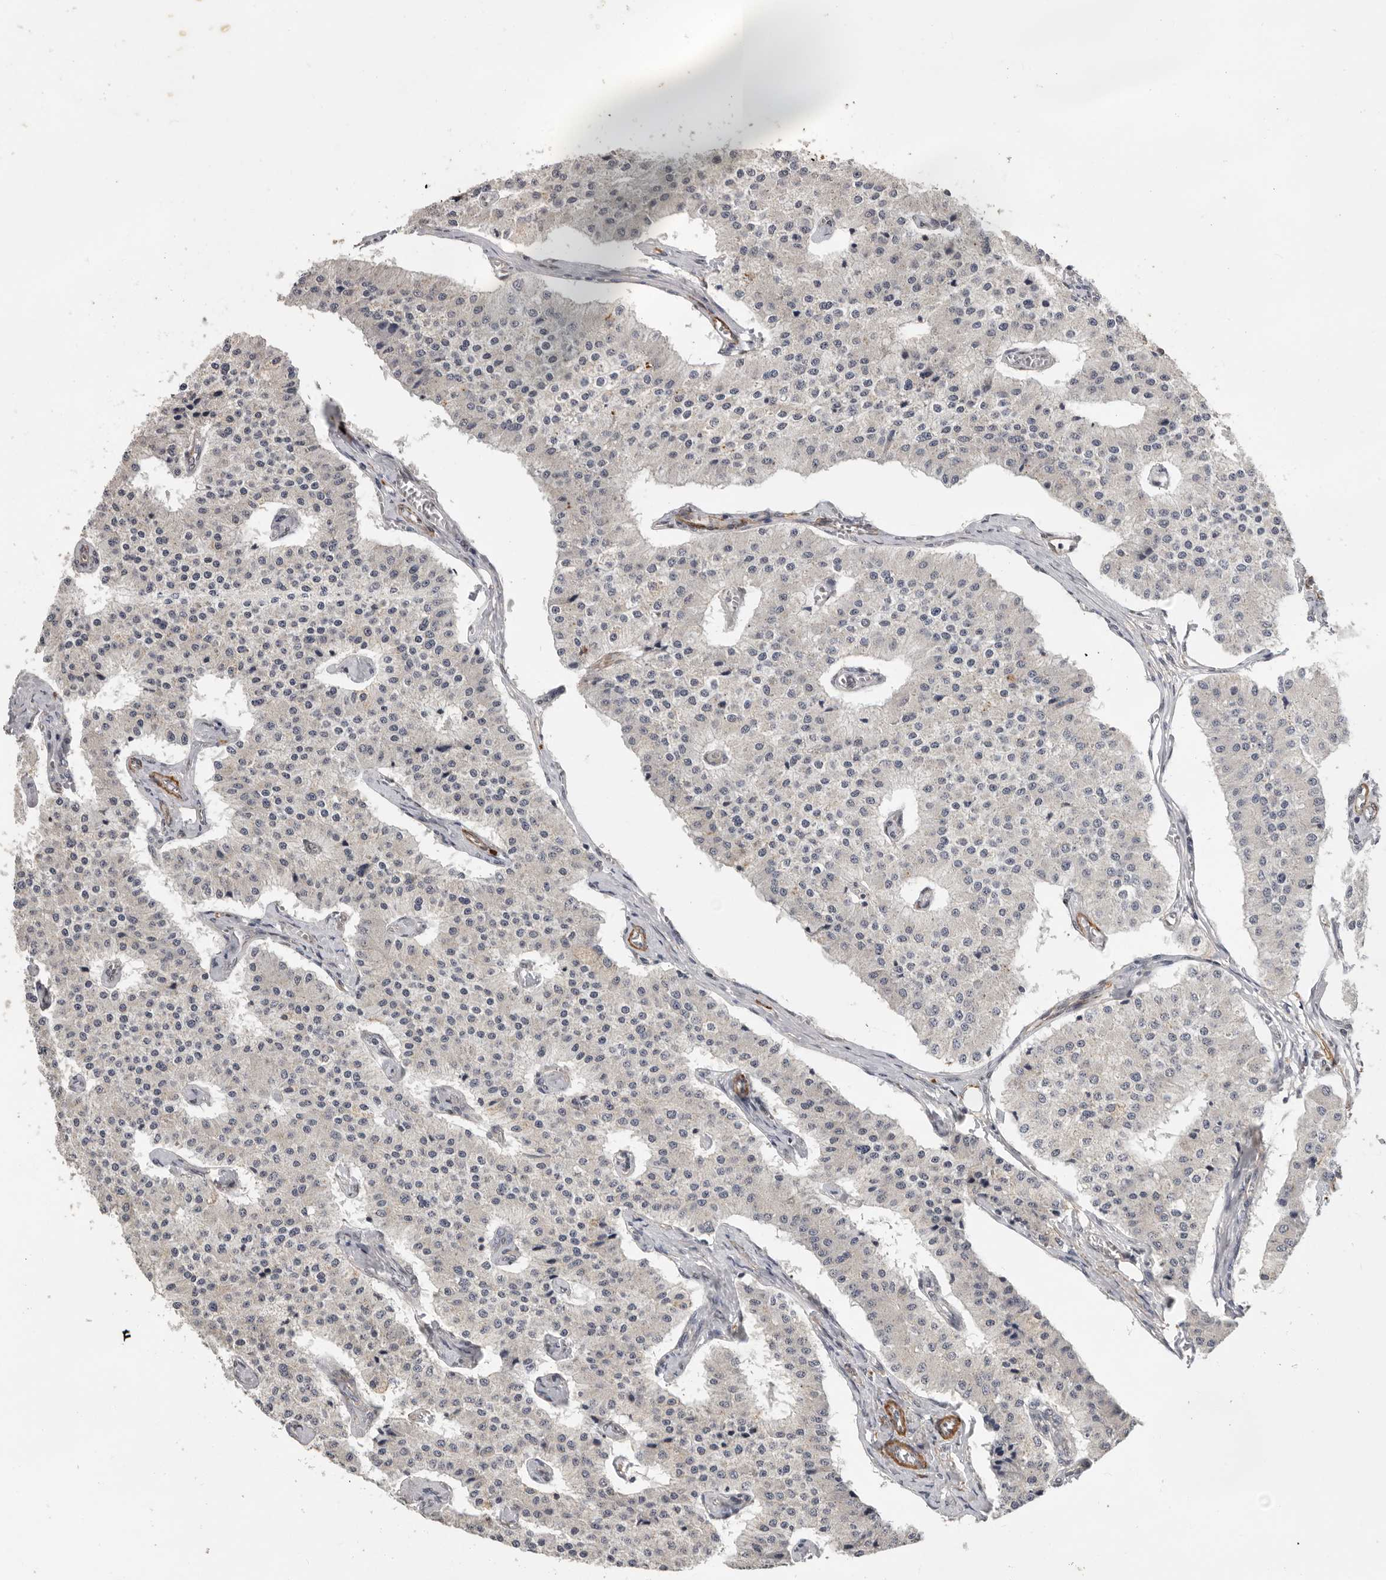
{"staining": {"intensity": "negative", "quantity": "none", "location": "none"}, "tissue": "carcinoid", "cell_type": "Tumor cells", "image_type": "cancer", "snomed": [{"axis": "morphology", "description": "Carcinoid, malignant, NOS"}, {"axis": "topography", "description": "Colon"}], "caption": "Immunohistochemistry (IHC) of carcinoid (malignant) reveals no staining in tumor cells.", "gene": "RNF157", "patient": {"sex": "female", "age": 52}}